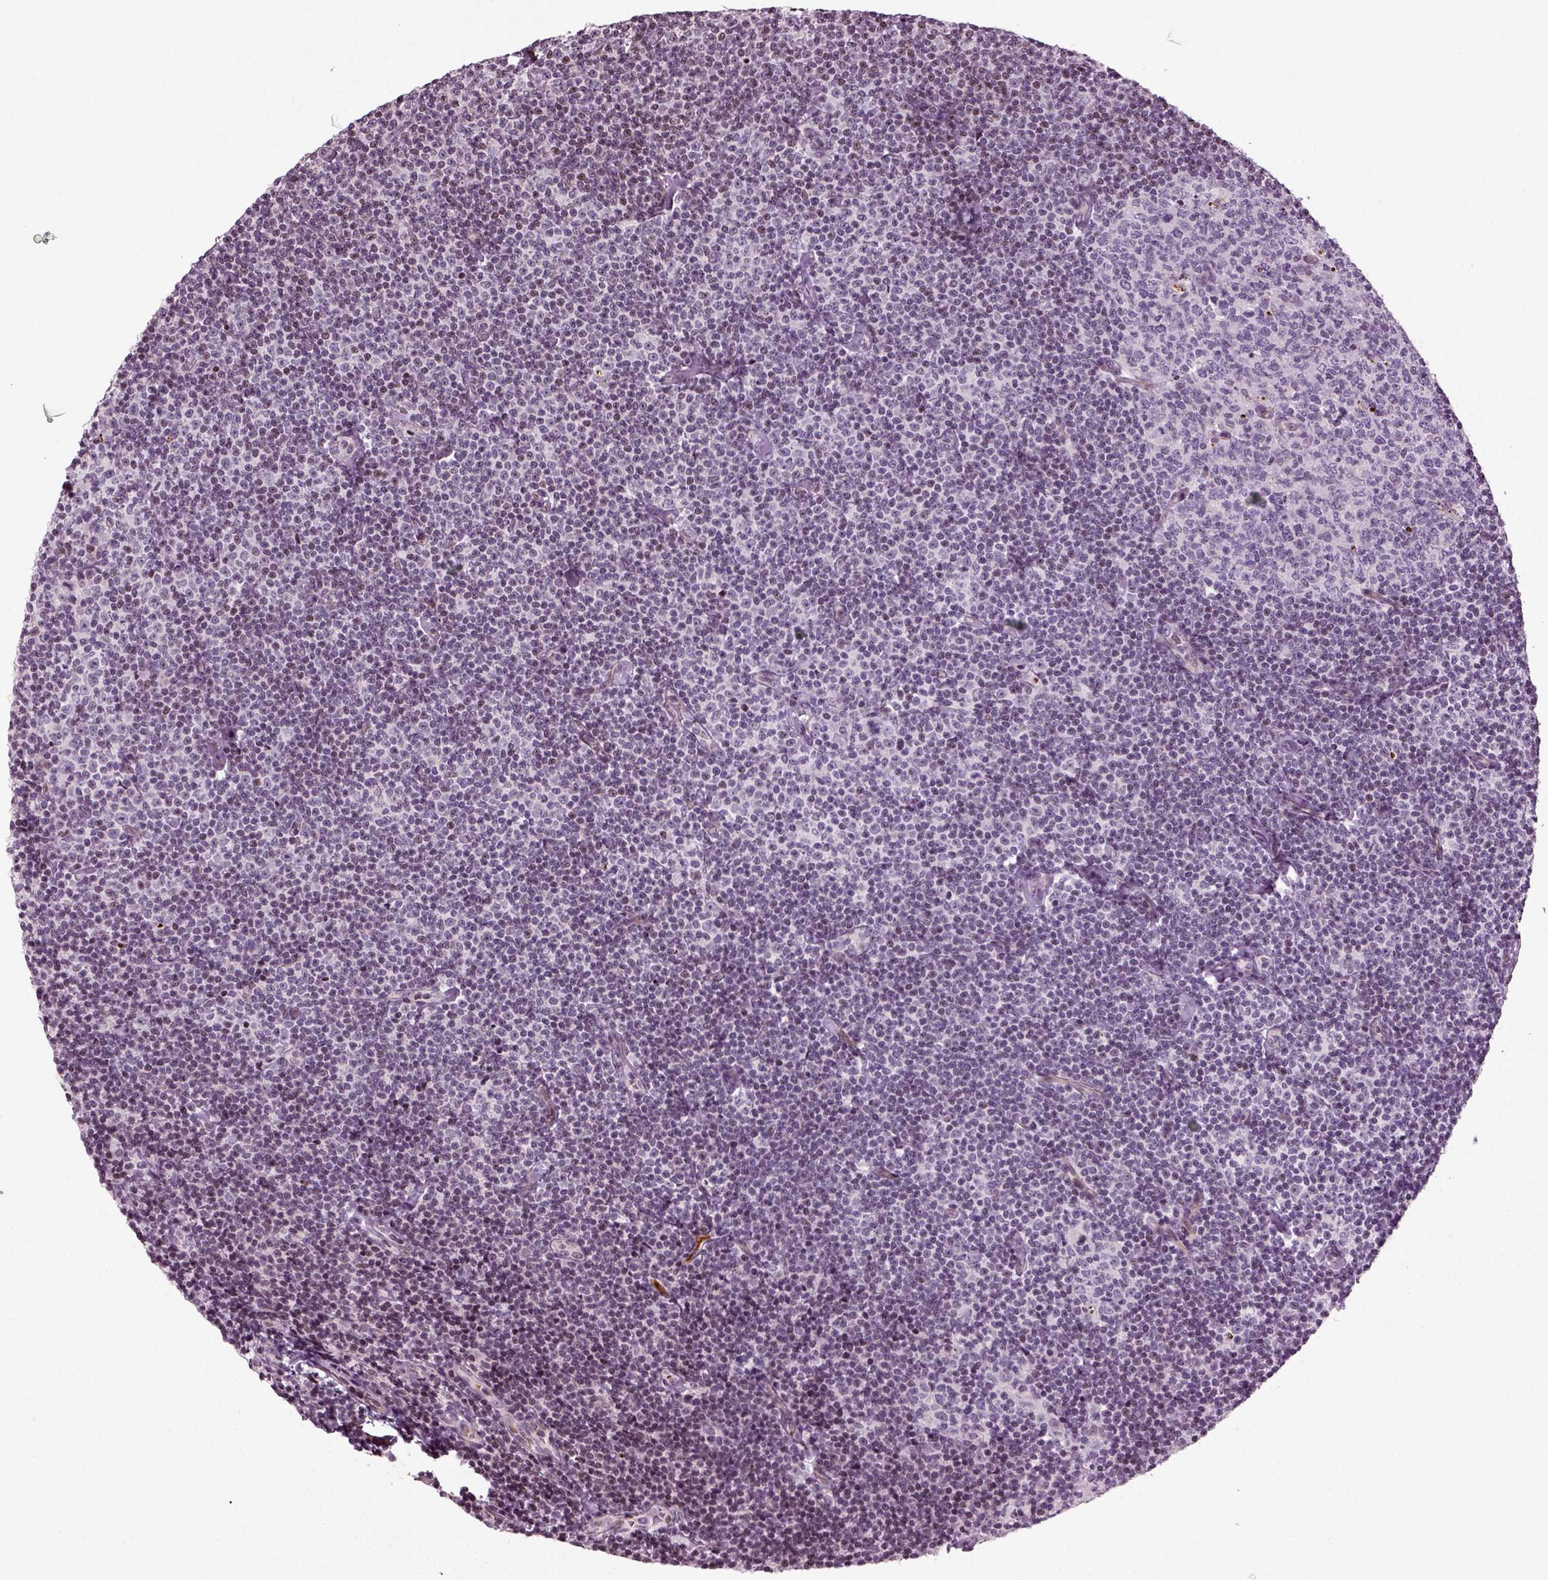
{"staining": {"intensity": "negative", "quantity": "none", "location": "none"}, "tissue": "lymphoma", "cell_type": "Tumor cells", "image_type": "cancer", "snomed": [{"axis": "morphology", "description": "Malignant lymphoma, non-Hodgkin's type, Low grade"}, {"axis": "topography", "description": "Lymph node"}], "caption": "A micrograph of human lymphoma is negative for staining in tumor cells.", "gene": "HEYL", "patient": {"sex": "male", "age": 81}}